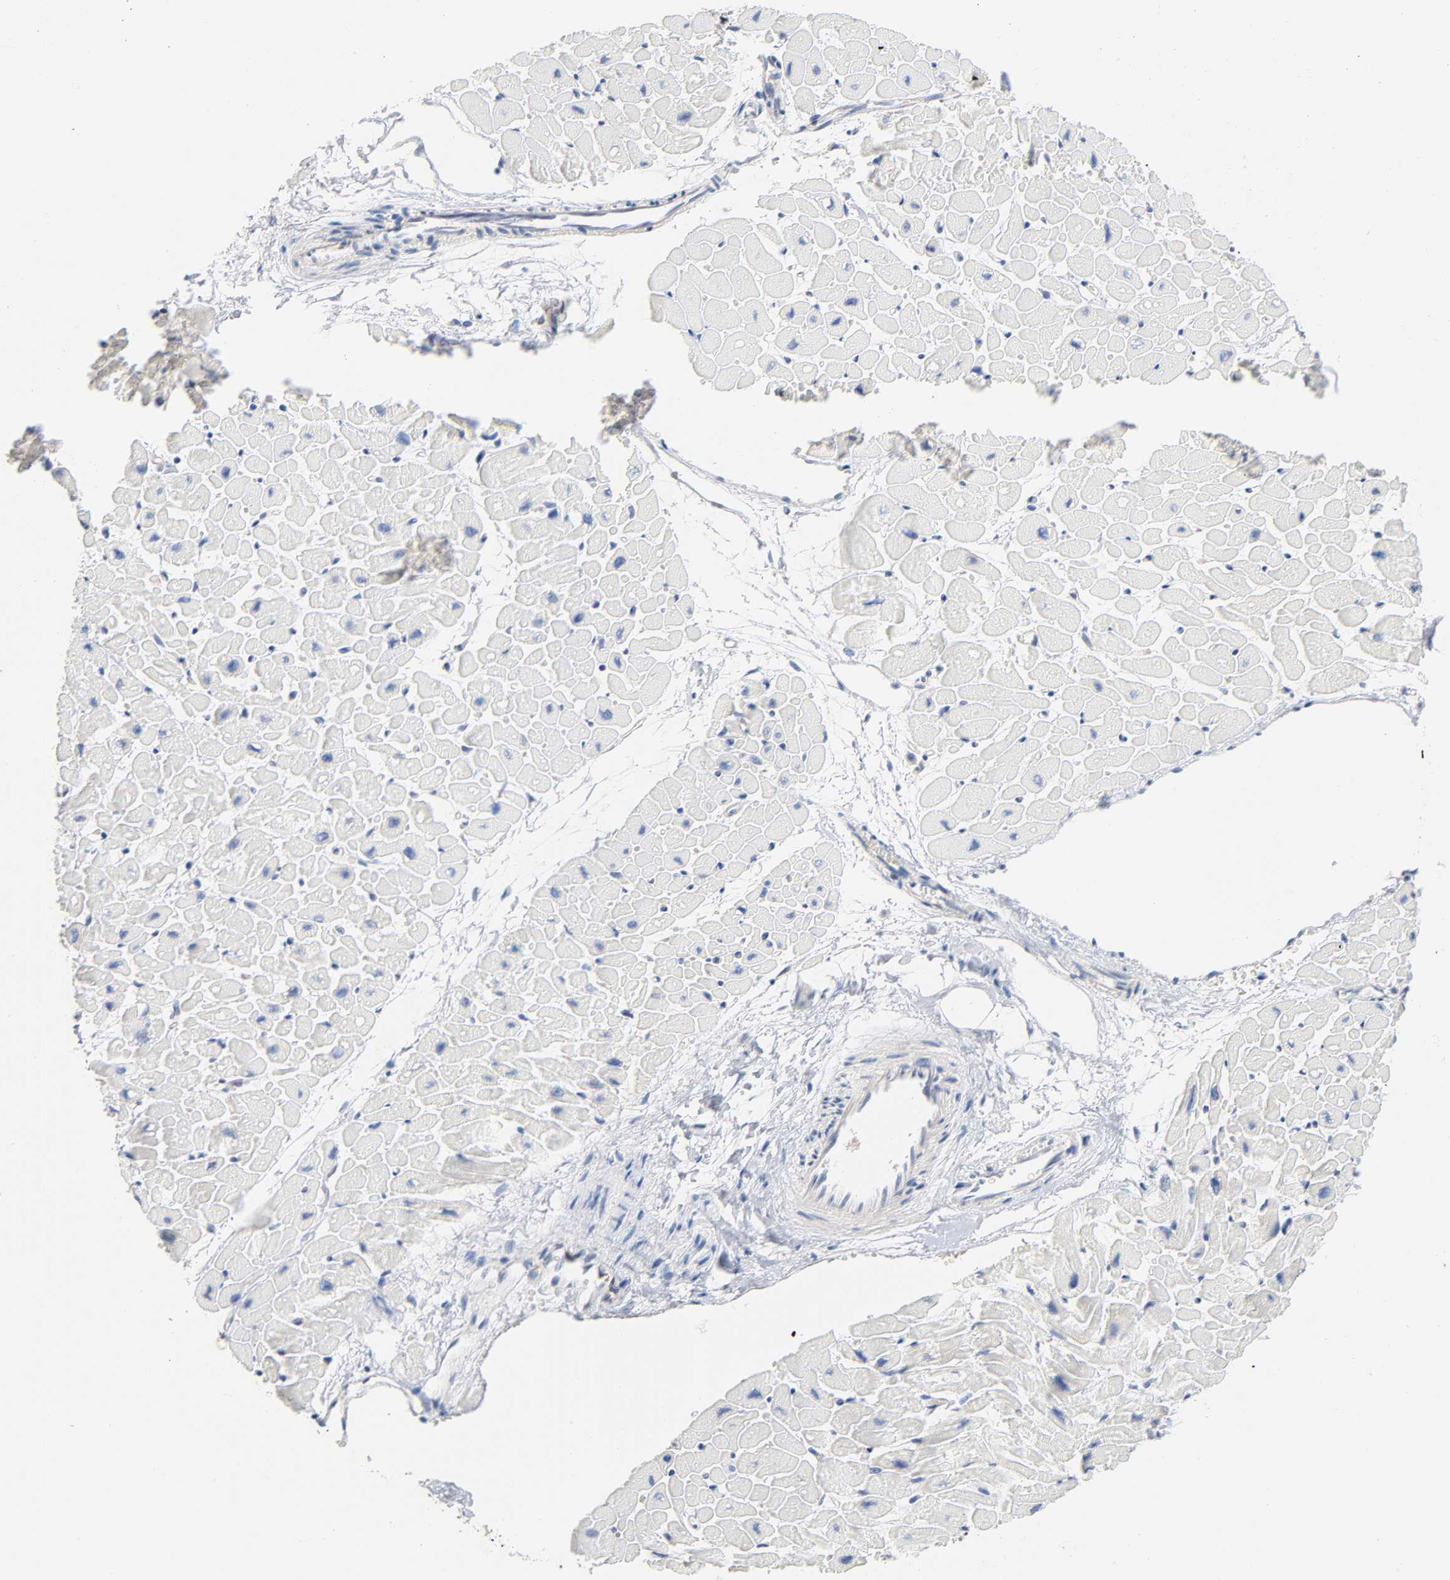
{"staining": {"intensity": "negative", "quantity": "none", "location": "none"}, "tissue": "heart muscle", "cell_type": "Cardiomyocytes", "image_type": "normal", "snomed": [{"axis": "morphology", "description": "Normal tissue, NOS"}, {"axis": "topography", "description": "Heart"}], "caption": "Immunohistochemistry image of normal heart muscle stained for a protein (brown), which displays no expression in cardiomyocytes. Brightfield microscopy of IHC stained with DAB (3,3'-diaminobenzidine) (brown) and hematoxylin (blue), captured at high magnification.", "gene": "MALT1", "patient": {"sex": "male", "age": 45}}